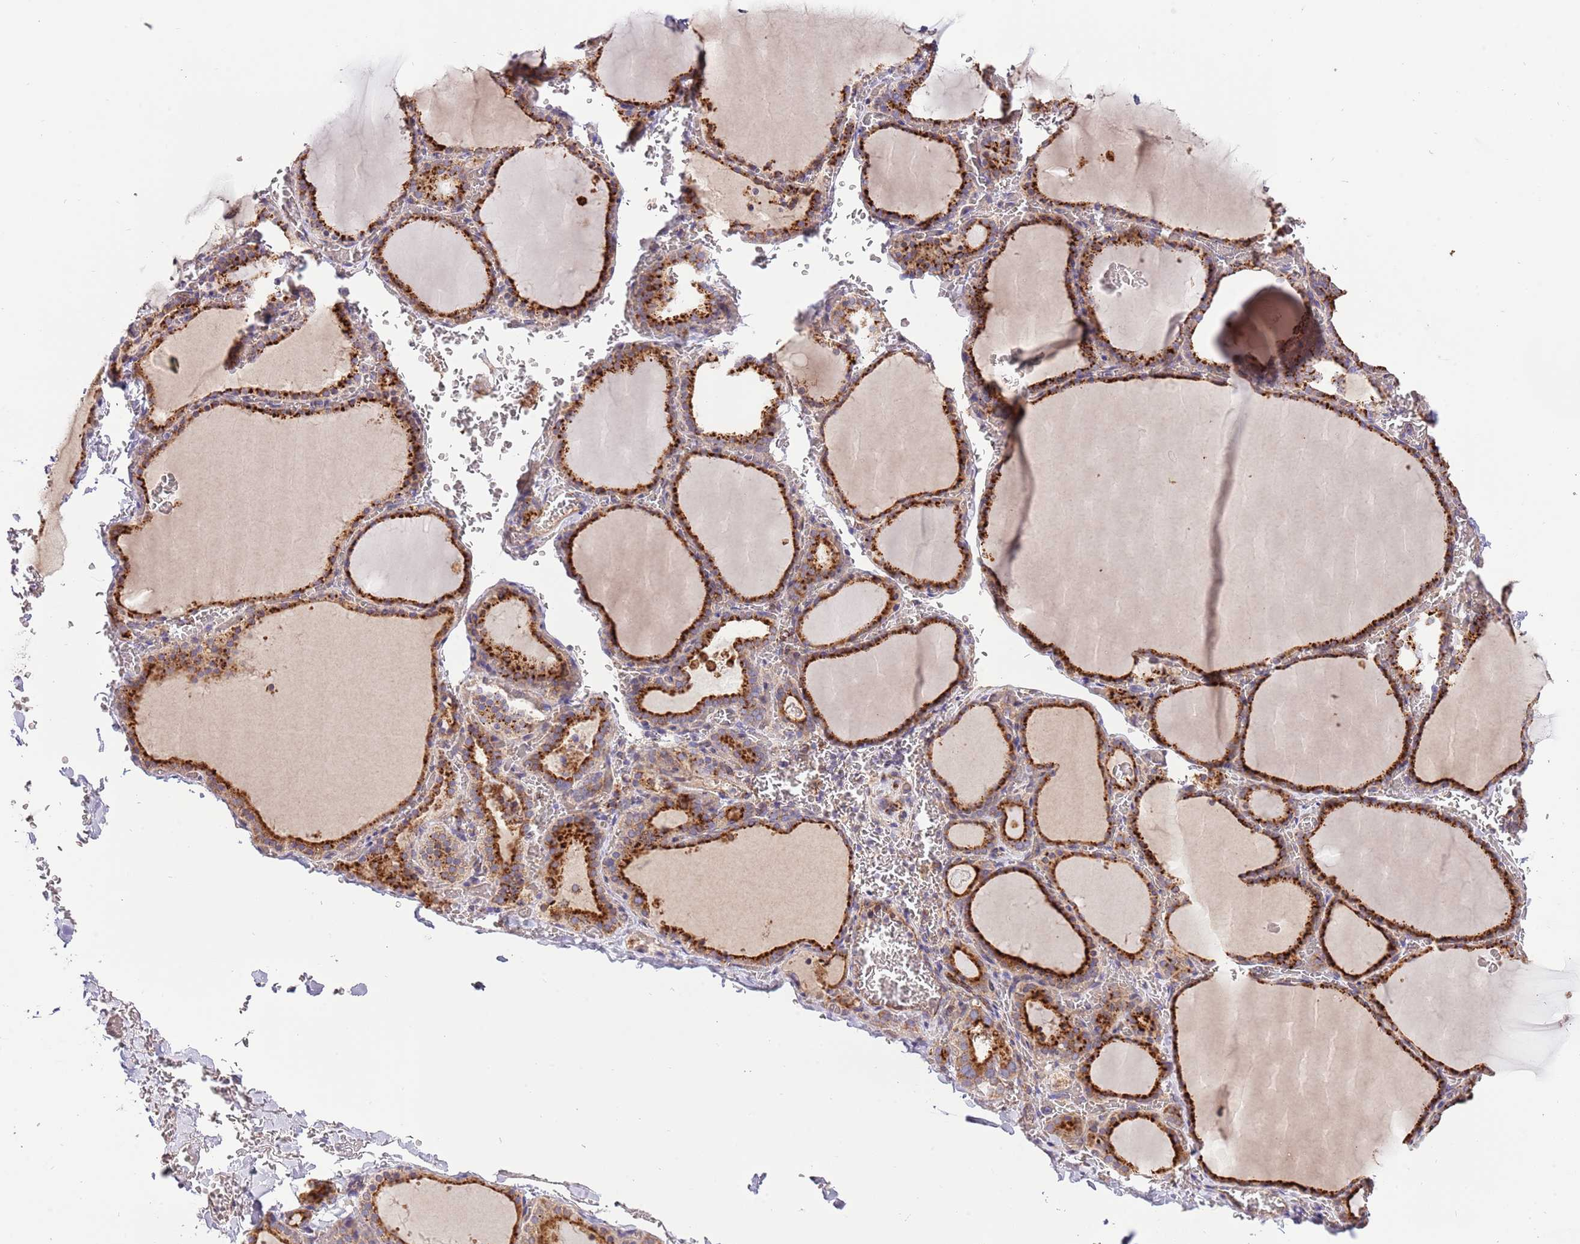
{"staining": {"intensity": "strong", "quantity": ">75%", "location": "cytoplasmic/membranous"}, "tissue": "thyroid gland", "cell_type": "Glandular cells", "image_type": "normal", "snomed": [{"axis": "morphology", "description": "Normal tissue, NOS"}, {"axis": "topography", "description": "Thyroid gland"}], "caption": "Thyroid gland stained with a brown dye reveals strong cytoplasmic/membranous positive positivity in approximately >75% of glandular cells.", "gene": "DOCK6", "patient": {"sex": "female", "age": 39}}